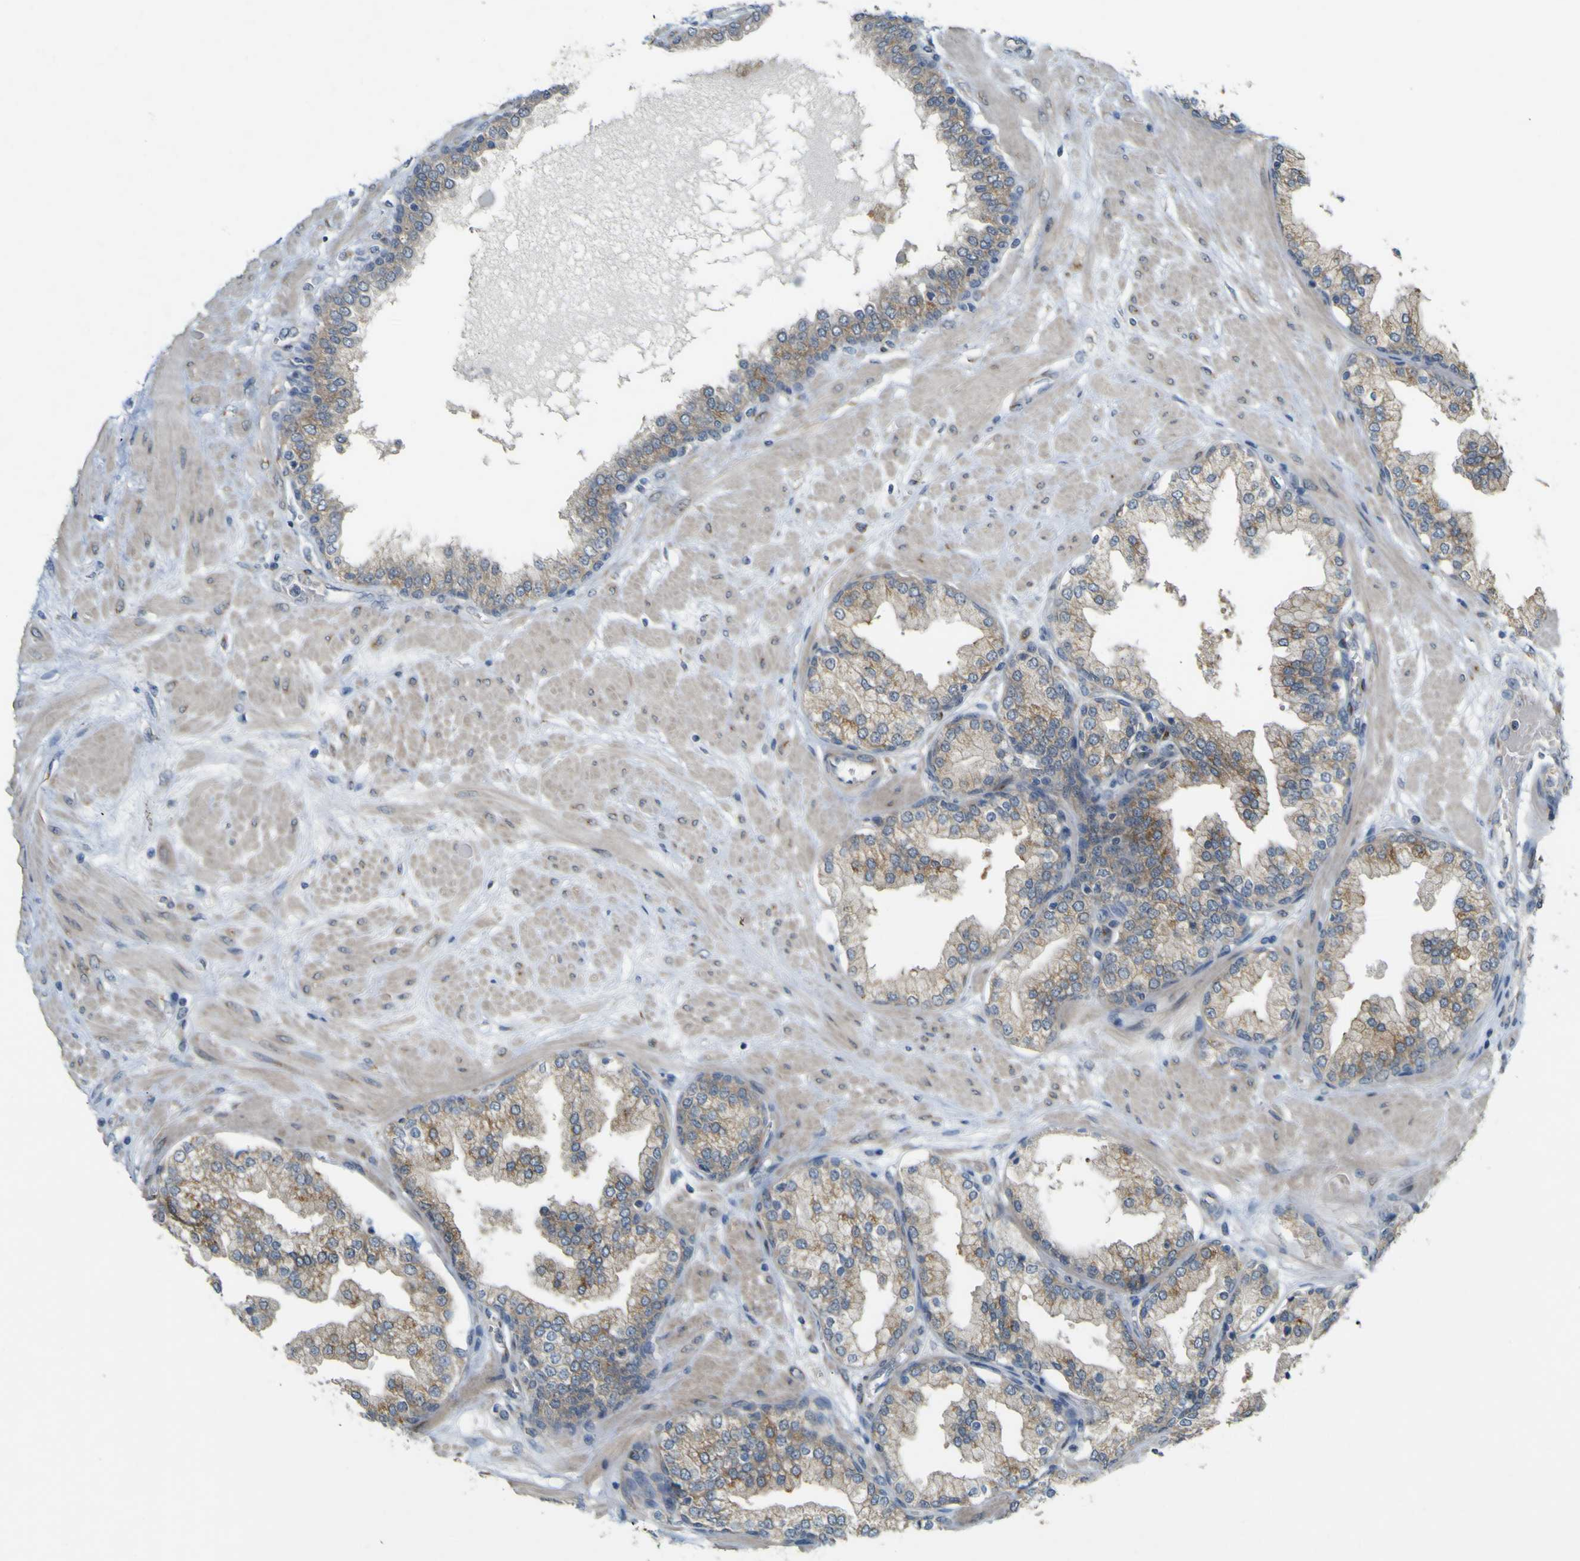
{"staining": {"intensity": "weak", "quantity": "25%-75%", "location": "cytoplasmic/membranous"}, "tissue": "prostate", "cell_type": "Glandular cells", "image_type": "normal", "snomed": [{"axis": "morphology", "description": "Normal tissue, NOS"}, {"axis": "topography", "description": "Prostate"}], "caption": "This histopathology image shows unremarkable prostate stained with immunohistochemistry (IHC) to label a protein in brown. The cytoplasmic/membranous of glandular cells show weak positivity for the protein. Nuclei are counter-stained blue.", "gene": "IGF2R", "patient": {"sex": "male", "age": 51}}